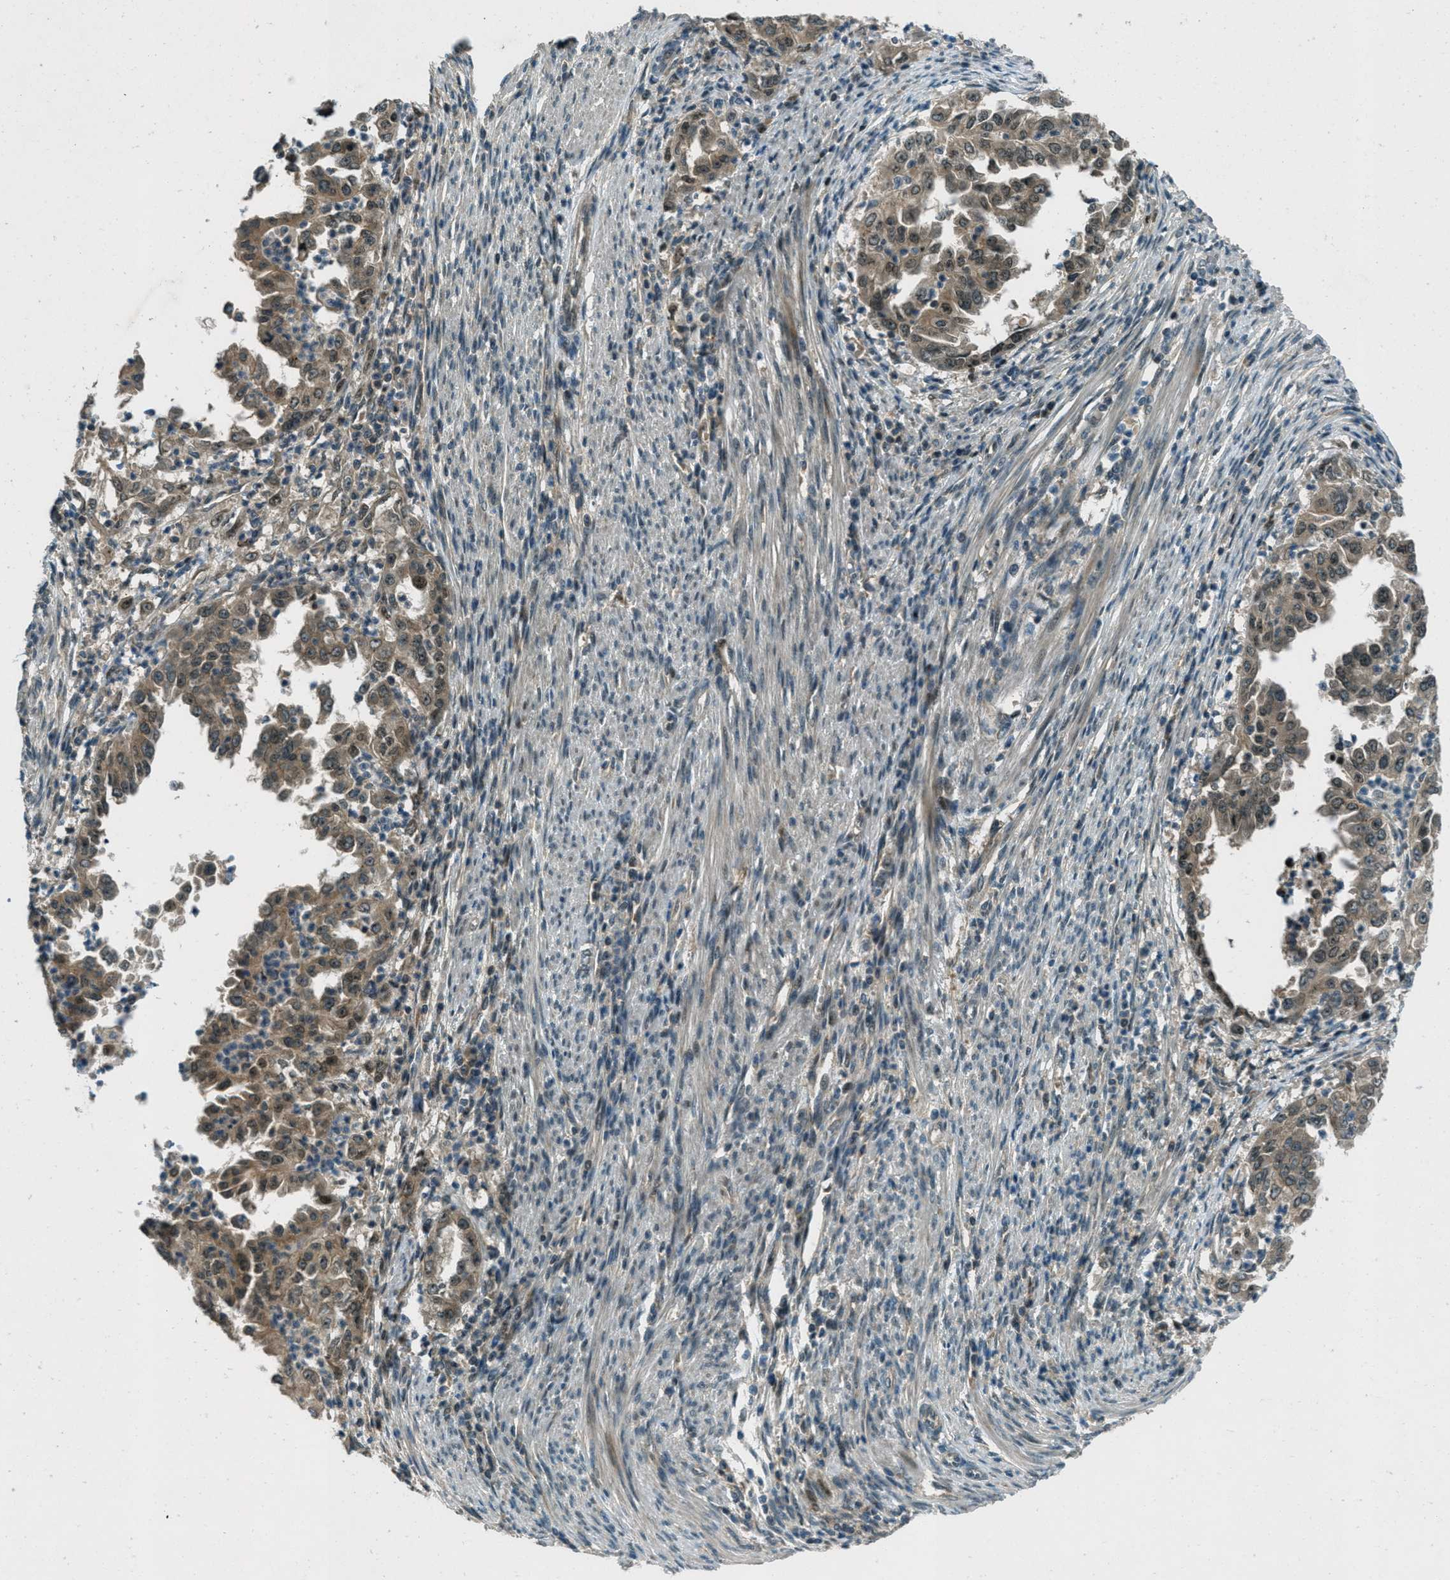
{"staining": {"intensity": "weak", "quantity": ">75%", "location": "cytoplasmic/membranous"}, "tissue": "endometrial cancer", "cell_type": "Tumor cells", "image_type": "cancer", "snomed": [{"axis": "morphology", "description": "Adenocarcinoma, NOS"}, {"axis": "topography", "description": "Endometrium"}], "caption": "Brown immunohistochemical staining in human adenocarcinoma (endometrial) shows weak cytoplasmic/membranous positivity in about >75% of tumor cells. The staining was performed using DAB (3,3'-diaminobenzidine) to visualize the protein expression in brown, while the nuclei were stained in blue with hematoxylin (Magnification: 20x).", "gene": "STK11", "patient": {"sex": "female", "age": 85}}